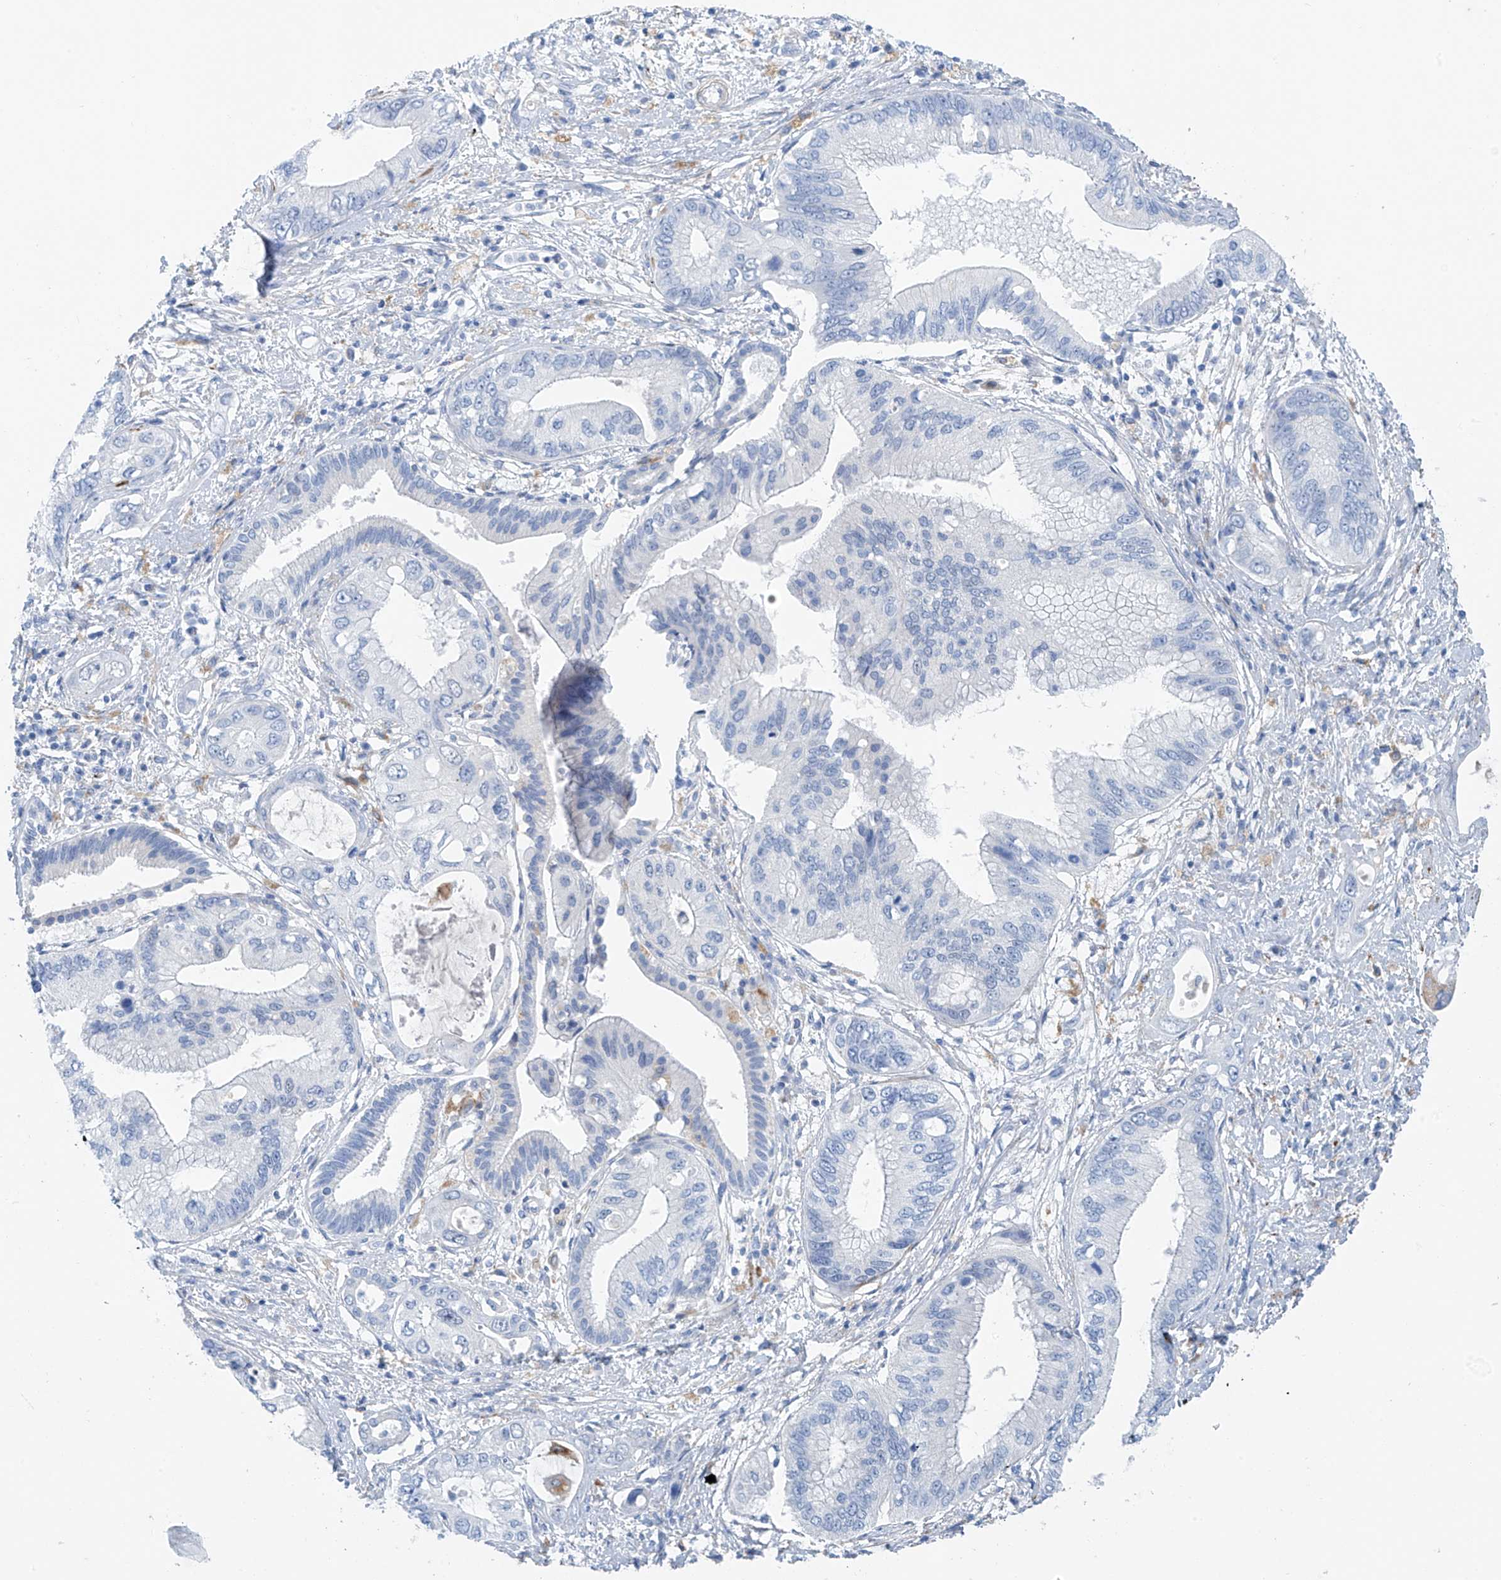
{"staining": {"intensity": "negative", "quantity": "none", "location": "none"}, "tissue": "pancreatic cancer", "cell_type": "Tumor cells", "image_type": "cancer", "snomed": [{"axis": "morphology", "description": "Inflammation, NOS"}, {"axis": "morphology", "description": "Adenocarcinoma, NOS"}, {"axis": "topography", "description": "Pancreas"}], "caption": "This is an immunohistochemistry micrograph of human pancreatic cancer. There is no staining in tumor cells.", "gene": "GLMP", "patient": {"sex": "female", "age": 56}}